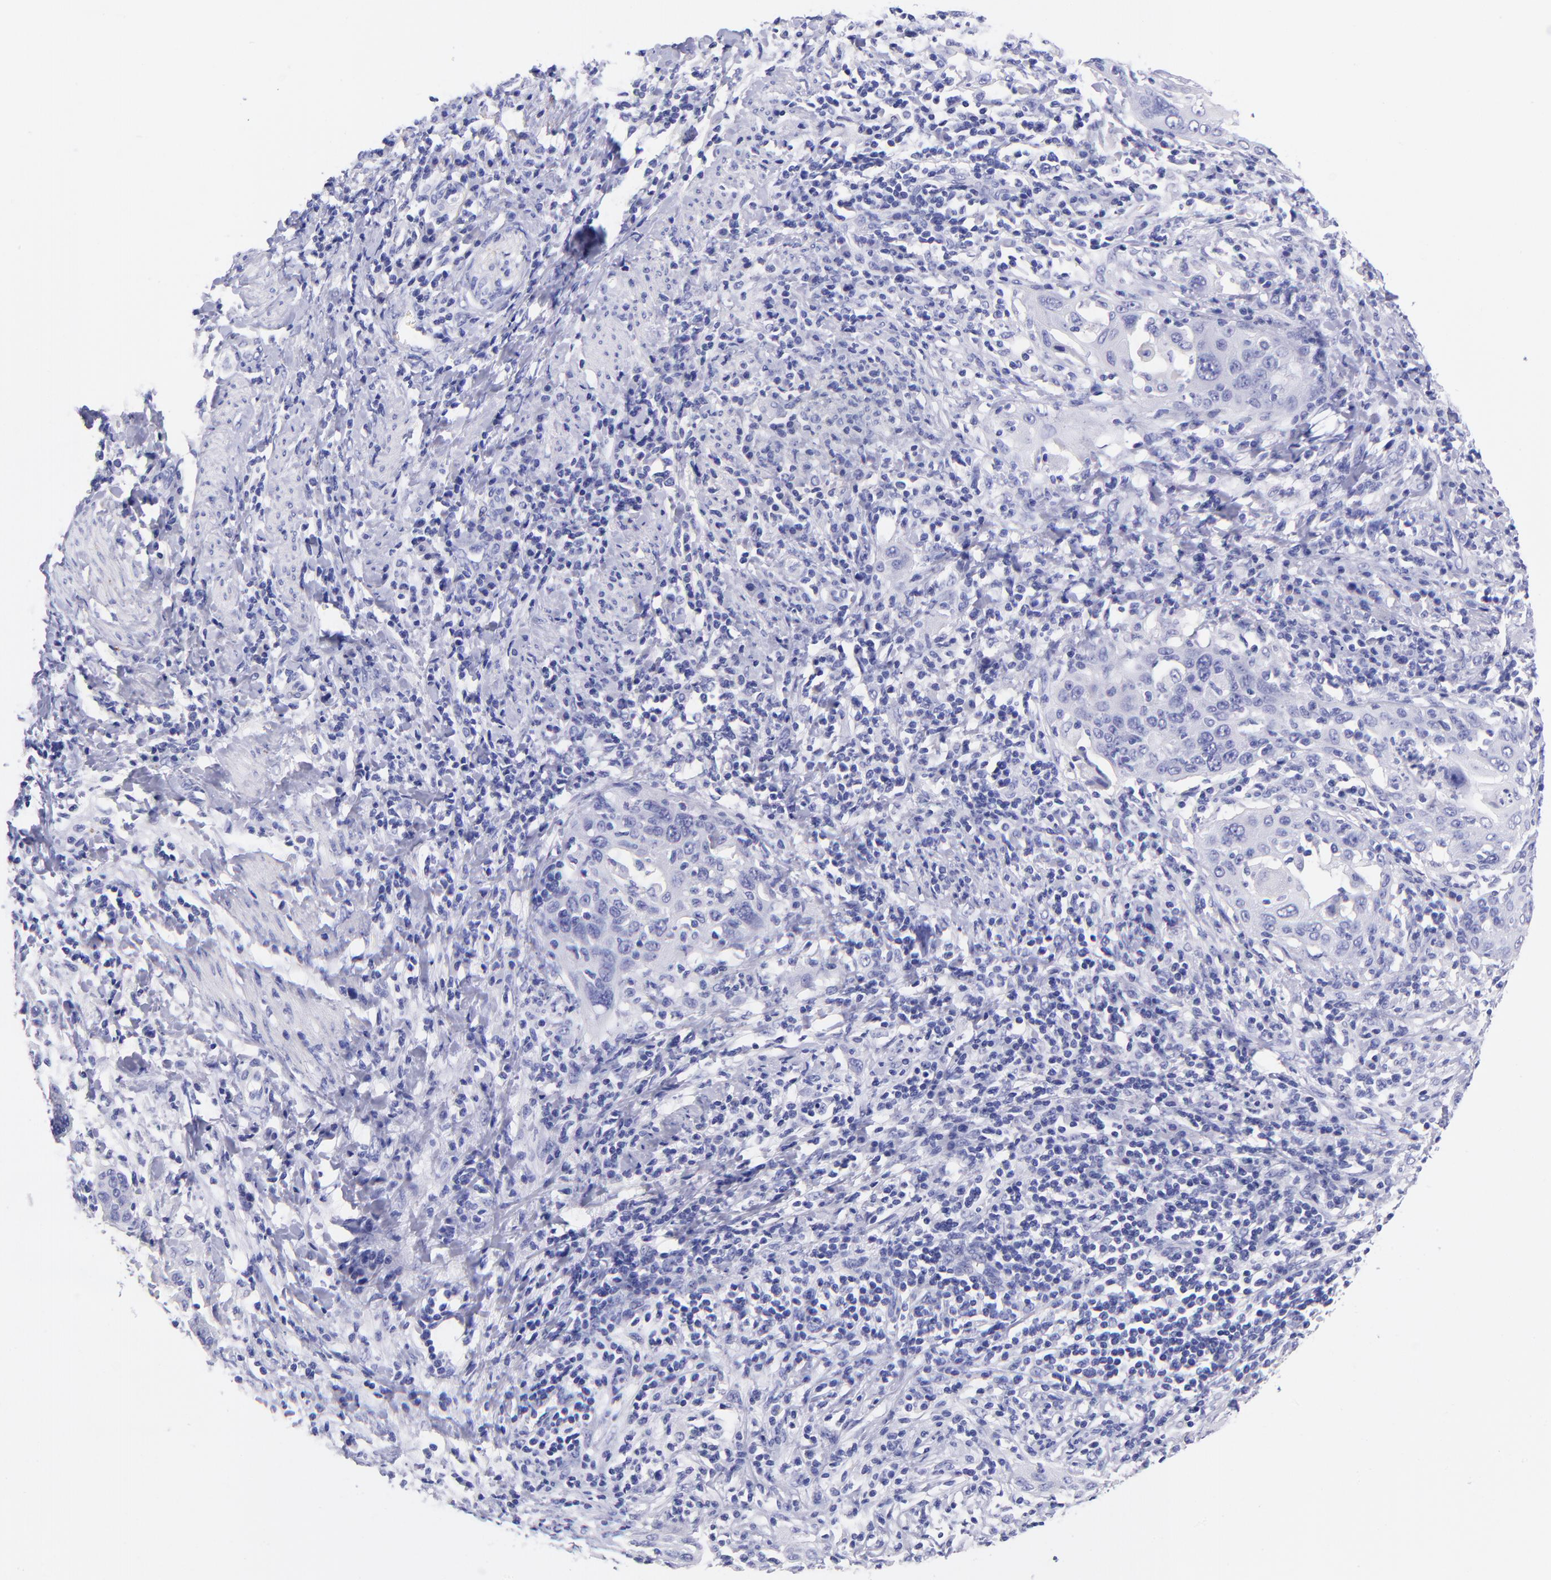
{"staining": {"intensity": "negative", "quantity": "none", "location": "none"}, "tissue": "cervical cancer", "cell_type": "Tumor cells", "image_type": "cancer", "snomed": [{"axis": "morphology", "description": "Squamous cell carcinoma, NOS"}, {"axis": "topography", "description": "Cervix"}], "caption": "Tumor cells show no significant protein staining in cervical squamous cell carcinoma.", "gene": "RAB3B", "patient": {"sex": "female", "age": 54}}